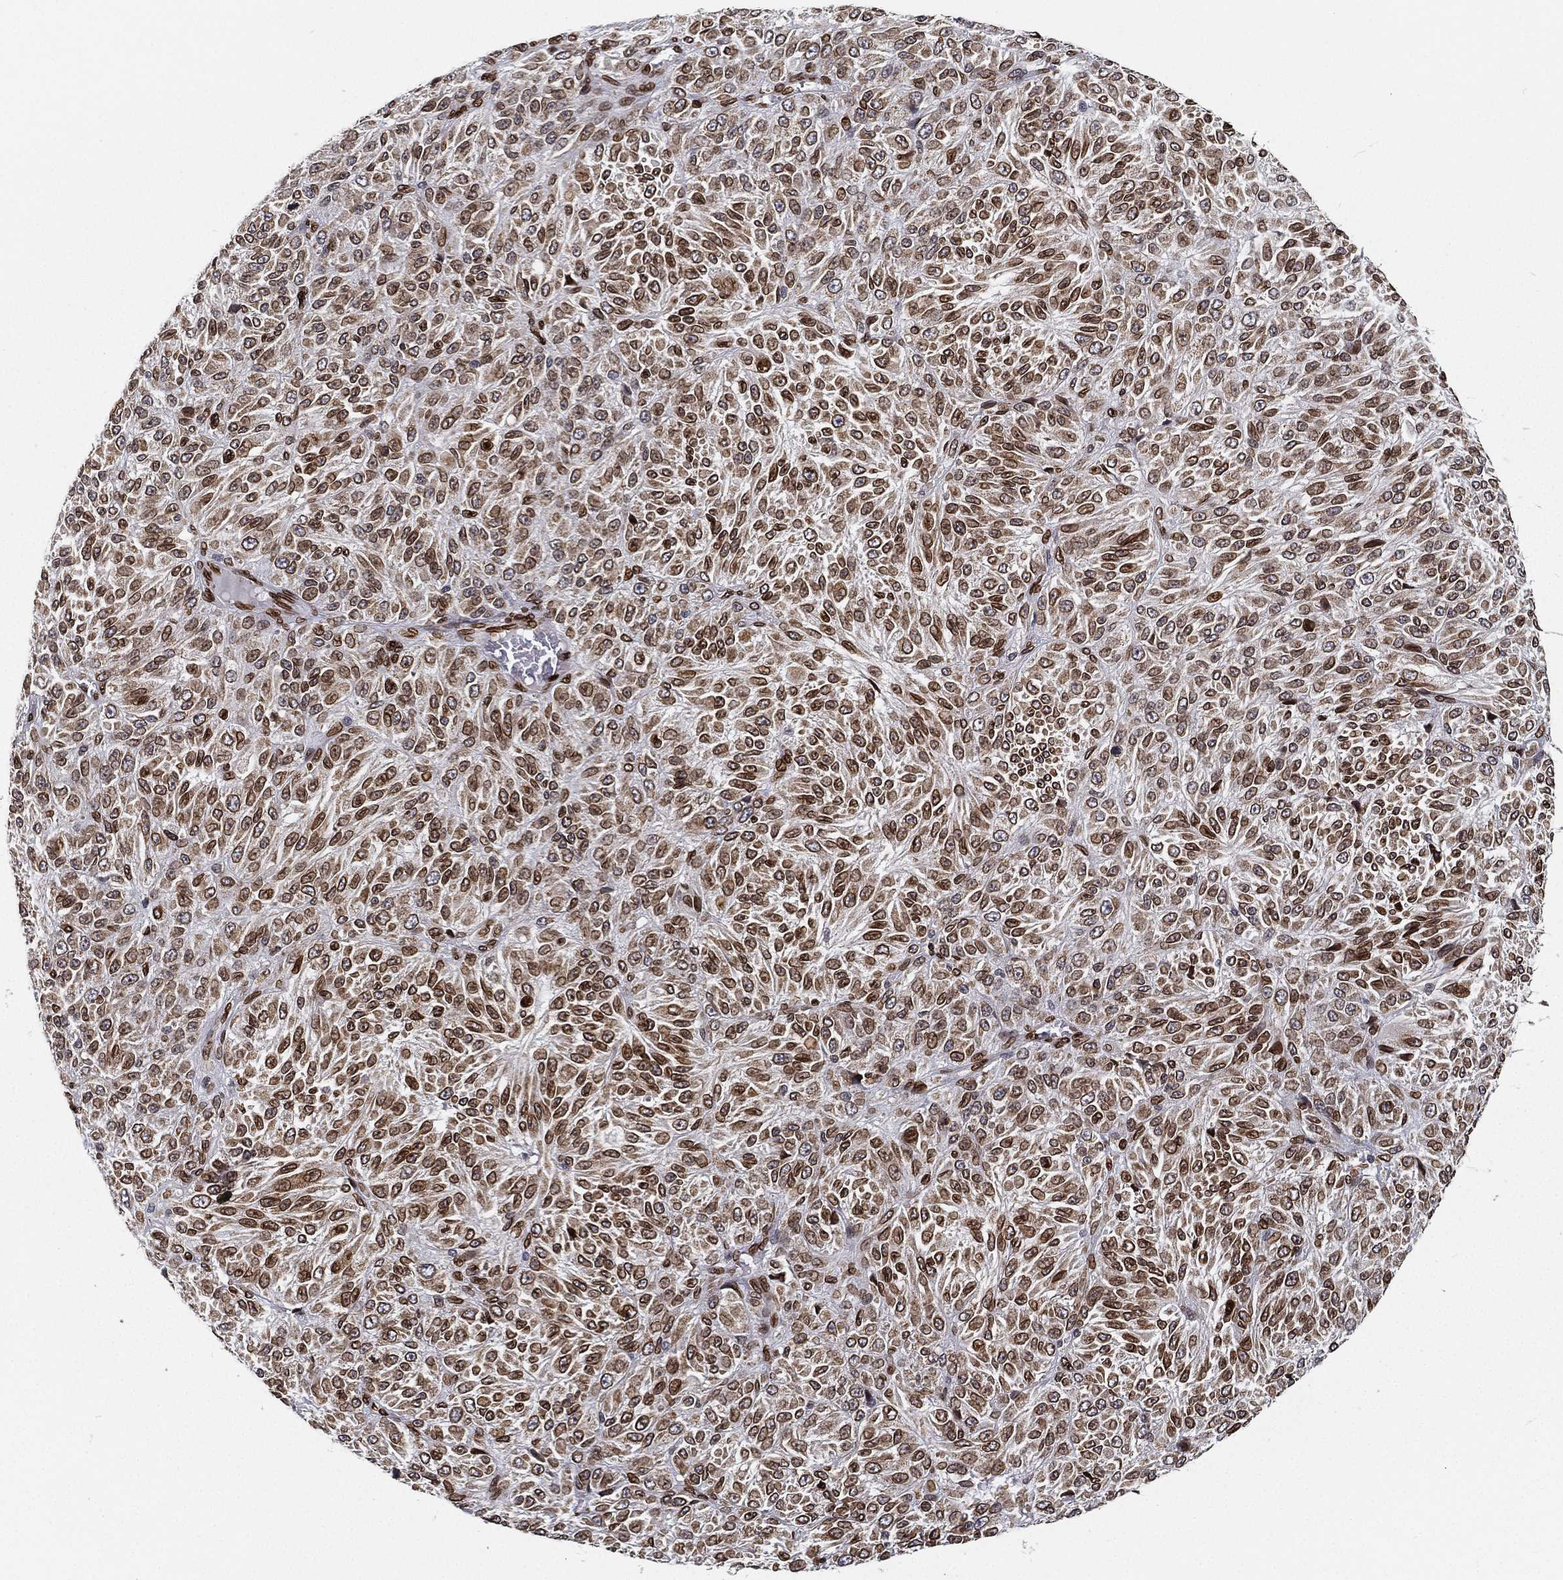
{"staining": {"intensity": "strong", "quantity": ">75%", "location": "cytoplasmic/membranous,nuclear"}, "tissue": "melanoma", "cell_type": "Tumor cells", "image_type": "cancer", "snomed": [{"axis": "morphology", "description": "Malignant melanoma, Metastatic site"}, {"axis": "topography", "description": "Brain"}], "caption": "The histopathology image reveals immunohistochemical staining of malignant melanoma (metastatic site). There is strong cytoplasmic/membranous and nuclear staining is identified in about >75% of tumor cells. The staining is performed using DAB (3,3'-diaminobenzidine) brown chromogen to label protein expression. The nuclei are counter-stained blue using hematoxylin.", "gene": "PALB2", "patient": {"sex": "female", "age": 56}}